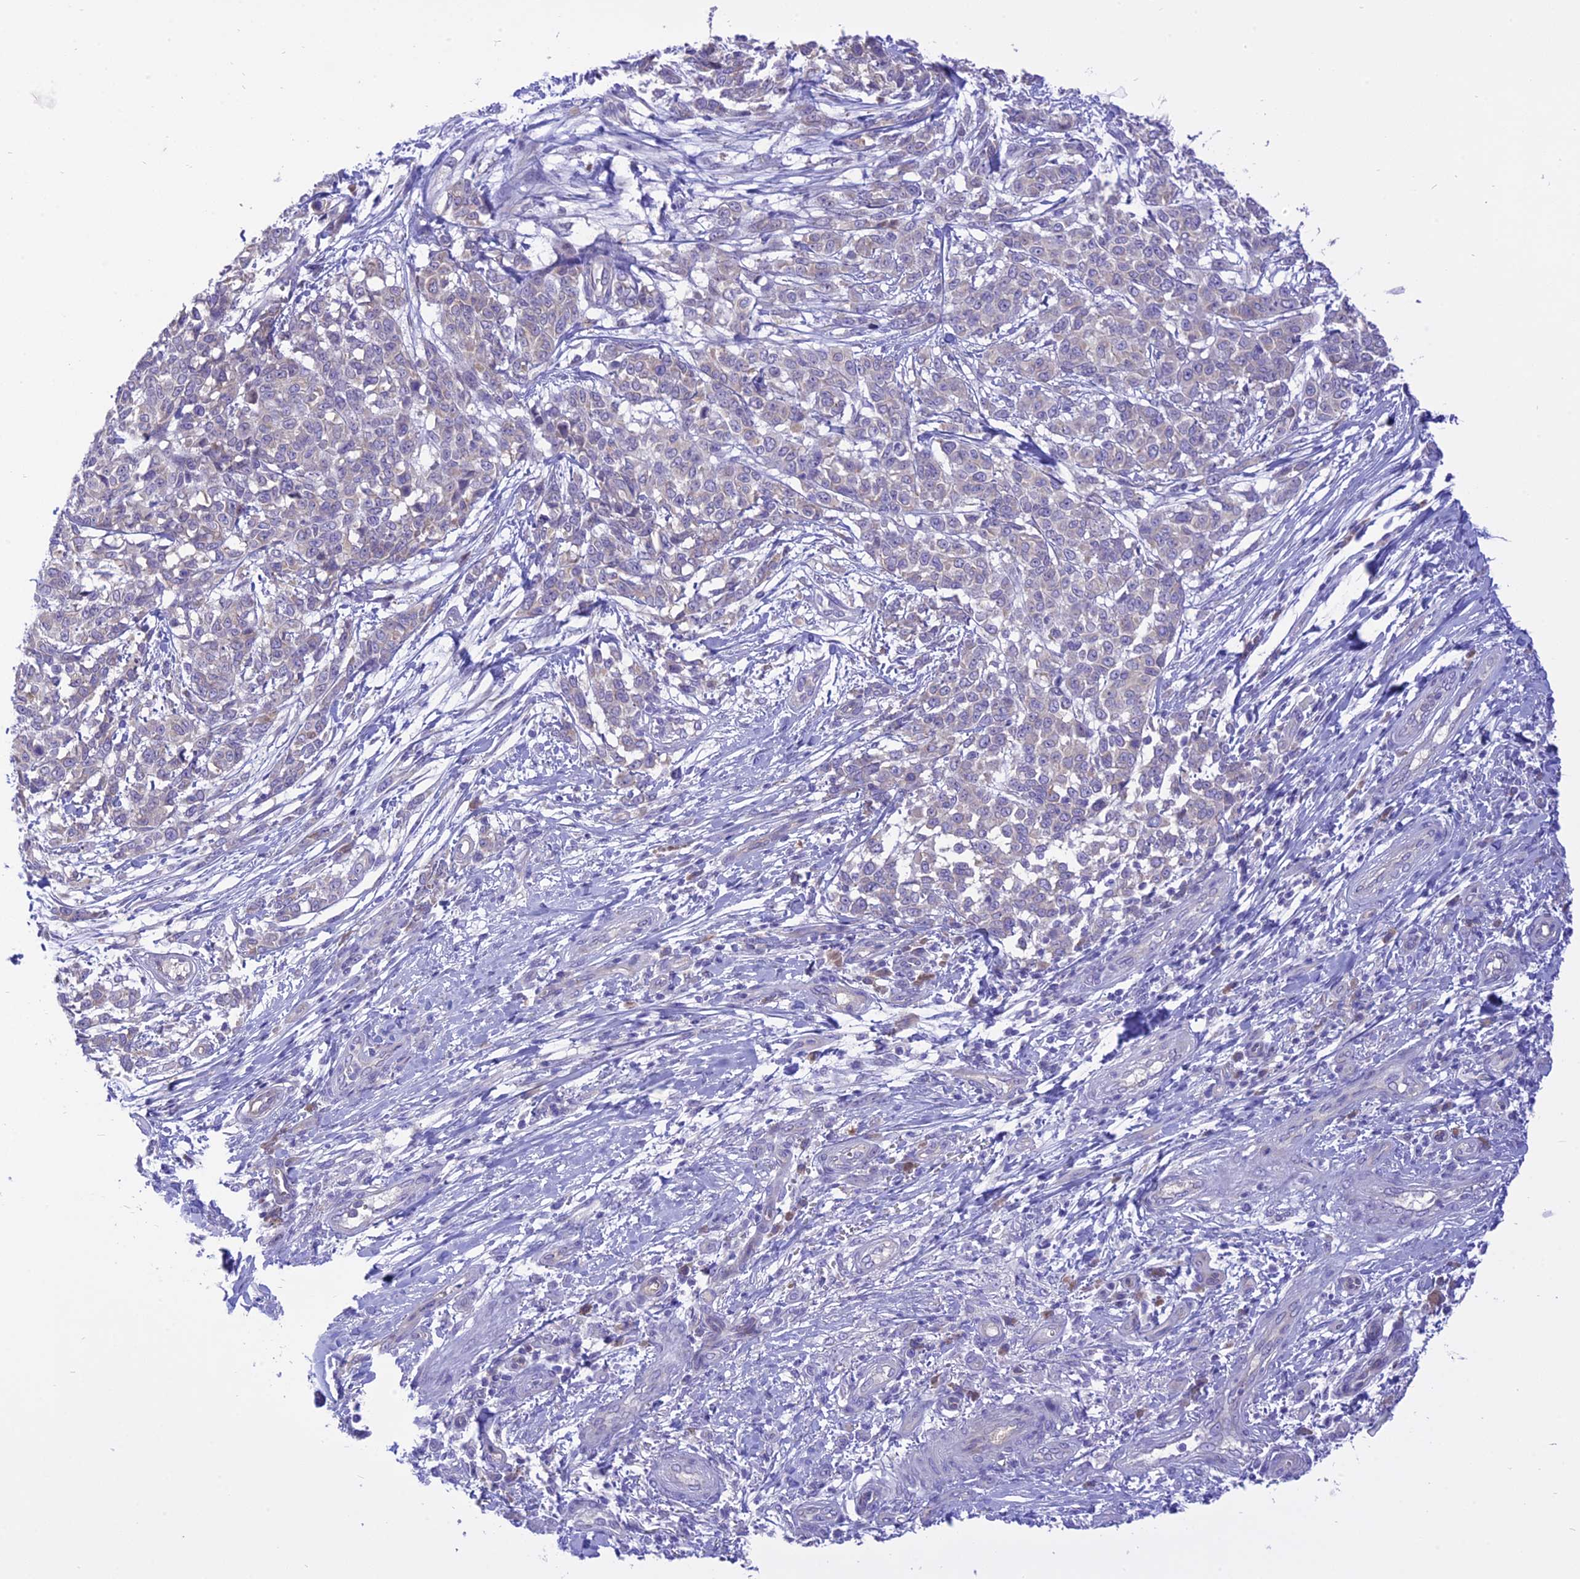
{"staining": {"intensity": "negative", "quantity": "none", "location": "none"}, "tissue": "melanoma", "cell_type": "Tumor cells", "image_type": "cancer", "snomed": [{"axis": "morphology", "description": "Malignant melanoma, NOS"}, {"axis": "topography", "description": "Skin"}], "caption": "A micrograph of malignant melanoma stained for a protein shows no brown staining in tumor cells.", "gene": "DCAF16", "patient": {"sex": "male", "age": 49}}